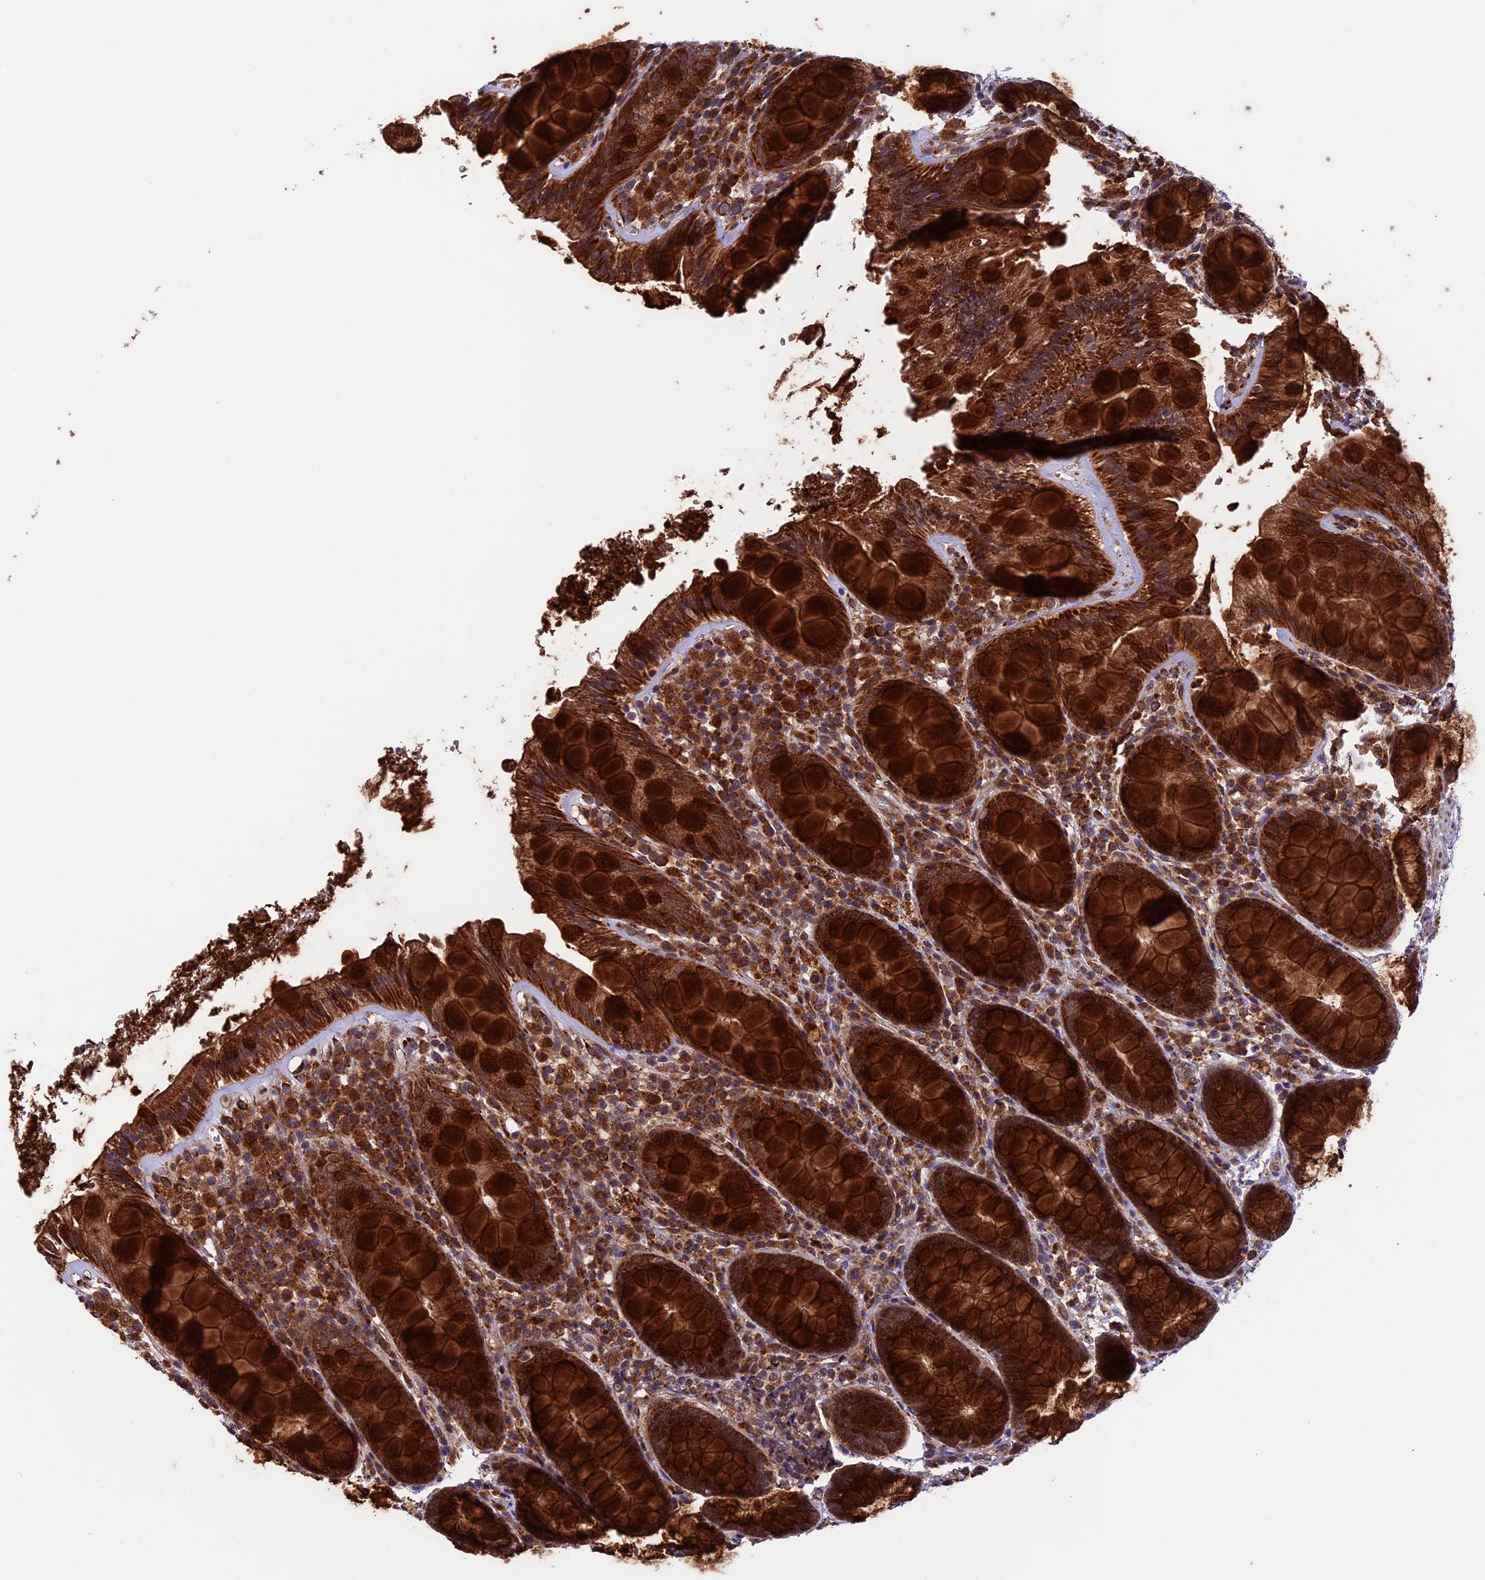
{"staining": {"intensity": "strong", "quantity": ">75%", "location": "cytoplasmic/membranous"}, "tissue": "rectum", "cell_type": "Glandular cells", "image_type": "normal", "snomed": [{"axis": "morphology", "description": "Normal tissue, NOS"}, {"axis": "topography", "description": "Rectum"}], "caption": "A brown stain highlights strong cytoplasmic/membranous staining of a protein in glandular cells of benign human rectum. The protein is shown in brown color, while the nuclei are stained blue.", "gene": "RNF17", "patient": {"sex": "male", "age": 83}}